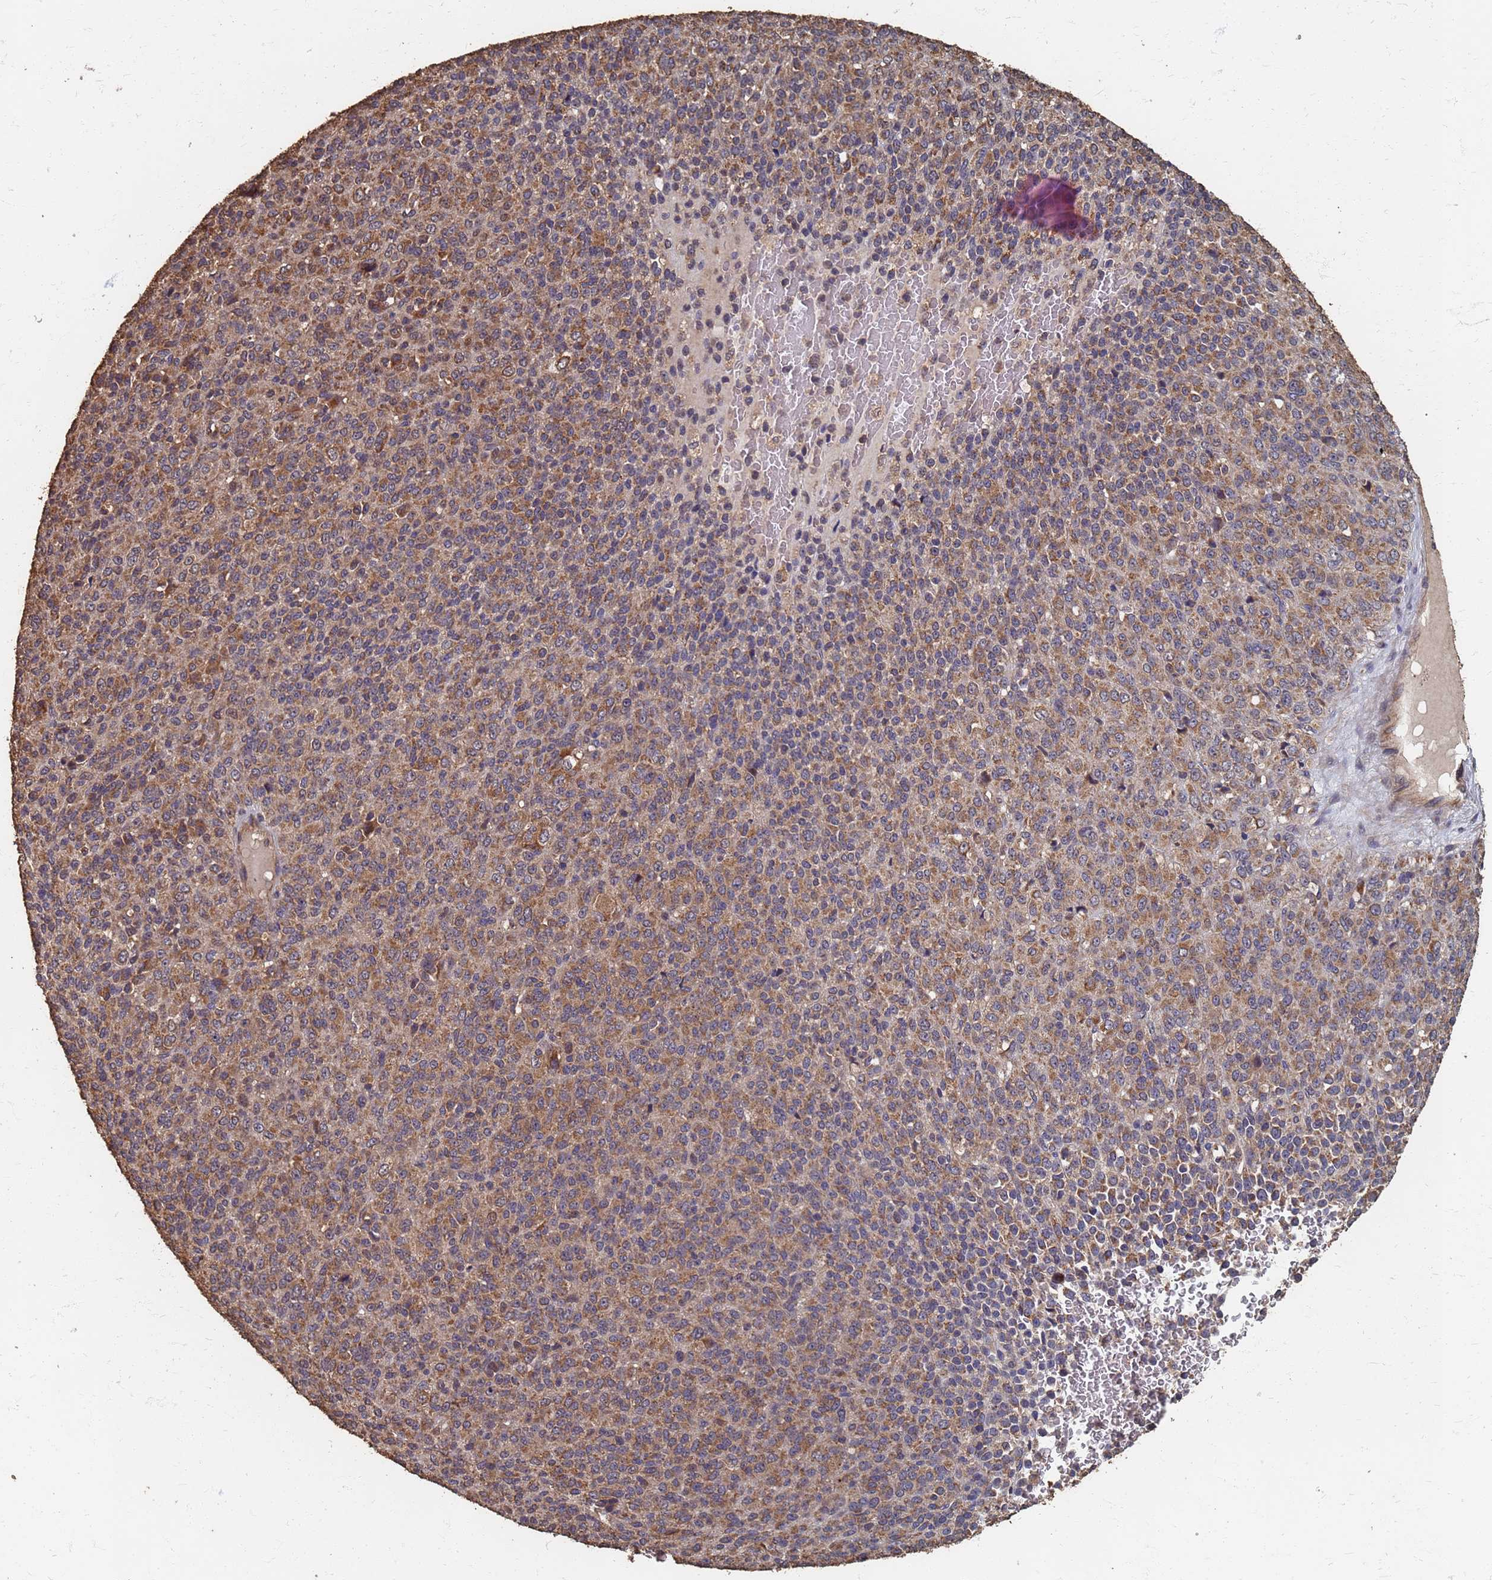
{"staining": {"intensity": "moderate", "quantity": ">75%", "location": "cytoplasmic/membranous"}, "tissue": "melanoma", "cell_type": "Tumor cells", "image_type": "cancer", "snomed": [{"axis": "morphology", "description": "Malignant melanoma, Metastatic site"}, {"axis": "topography", "description": "Brain"}], "caption": "Melanoma stained for a protein (brown) demonstrates moderate cytoplasmic/membranous positive staining in about >75% of tumor cells.", "gene": "DPH5", "patient": {"sex": "female", "age": 56}}